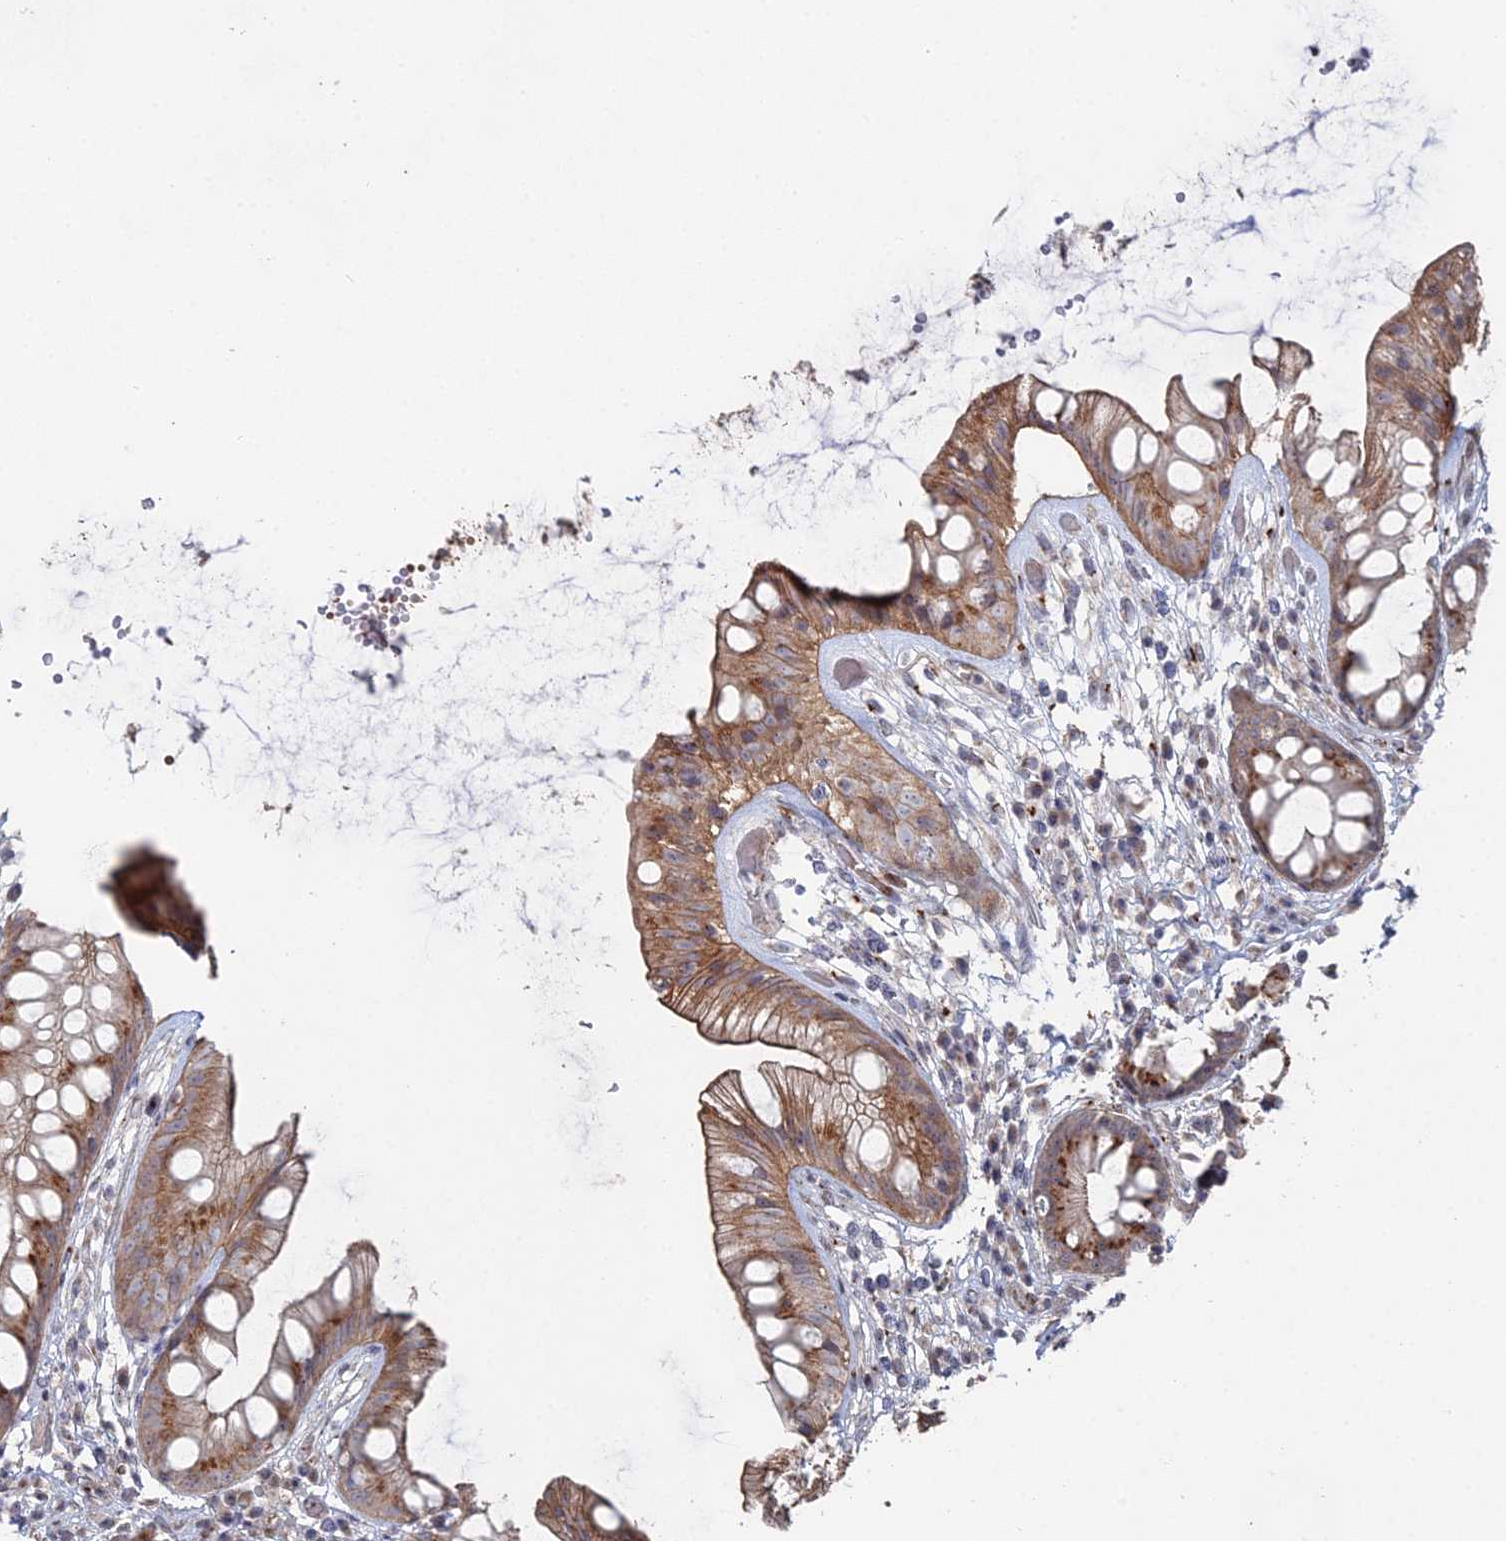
{"staining": {"intensity": "moderate", "quantity": ">75%", "location": "cytoplasmic/membranous"}, "tissue": "rectum", "cell_type": "Glandular cells", "image_type": "normal", "snomed": [{"axis": "morphology", "description": "Normal tissue, NOS"}, {"axis": "topography", "description": "Rectum"}], "caption": "Normal rectum displays moderate cytoplasmic/membranous positivity in about >75% of glandular cells, visualized by immunohistochemistry.", "gene": "SGMS1", "patient": {"sex": "male", "age": 74}}